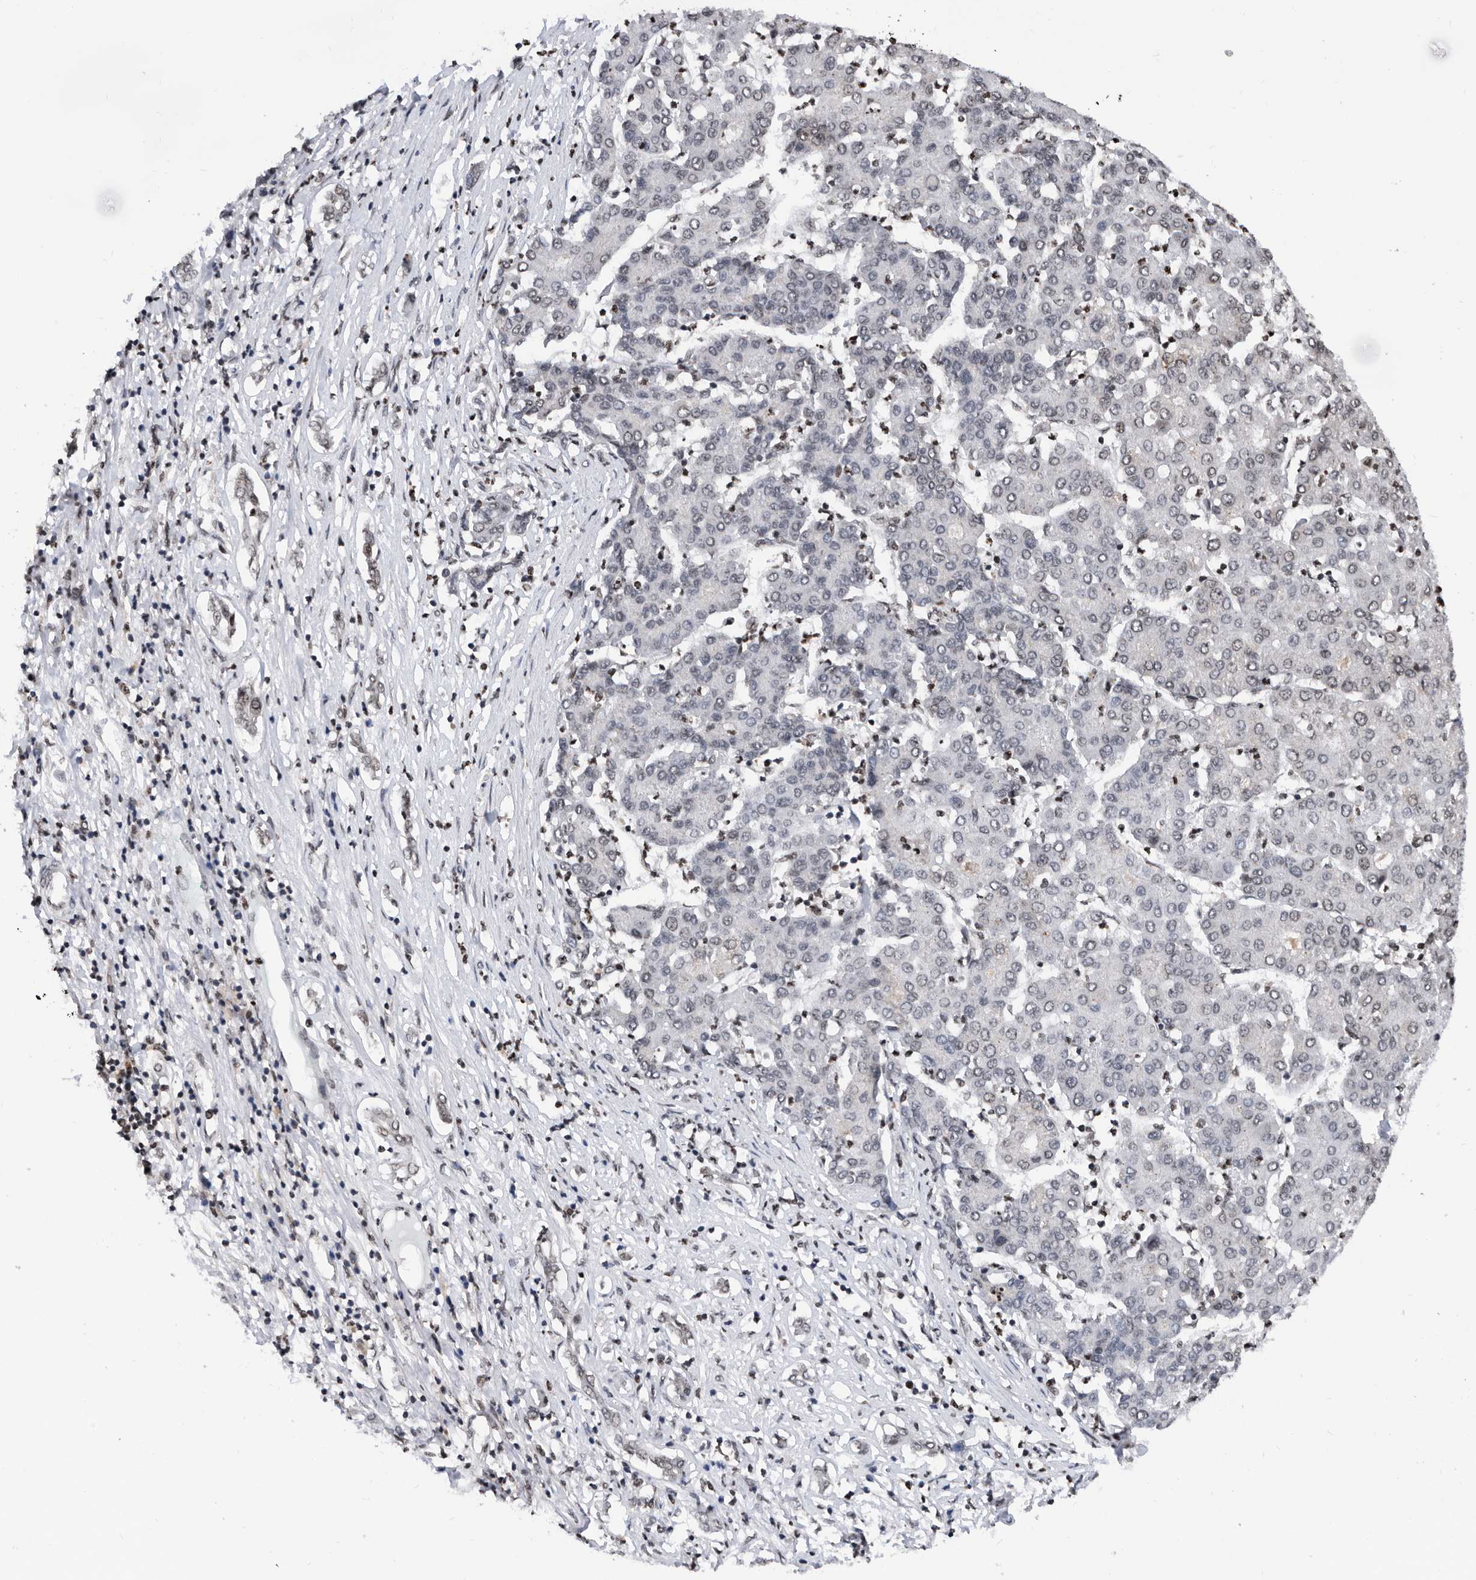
{"staining": {"intensity": "negative", "quantity": "none", "location": "none"}, "tissue": "liver cancer", "cell_type": "Tumor cells", "image_type": "cancer", "snomed": [{"axis": "morphology", "description": "Carcinoma, Hepatocellular, NOS"}, {"axis": "topography", "description": "Liver"}], "caption": "Immunohistochemical staining of human hepatocellular carcinoma (liver) demonstrates no significant staining in tumor cells.", "gene": "SNRNP48", "patient": {"sex": "male", "age": 65}}